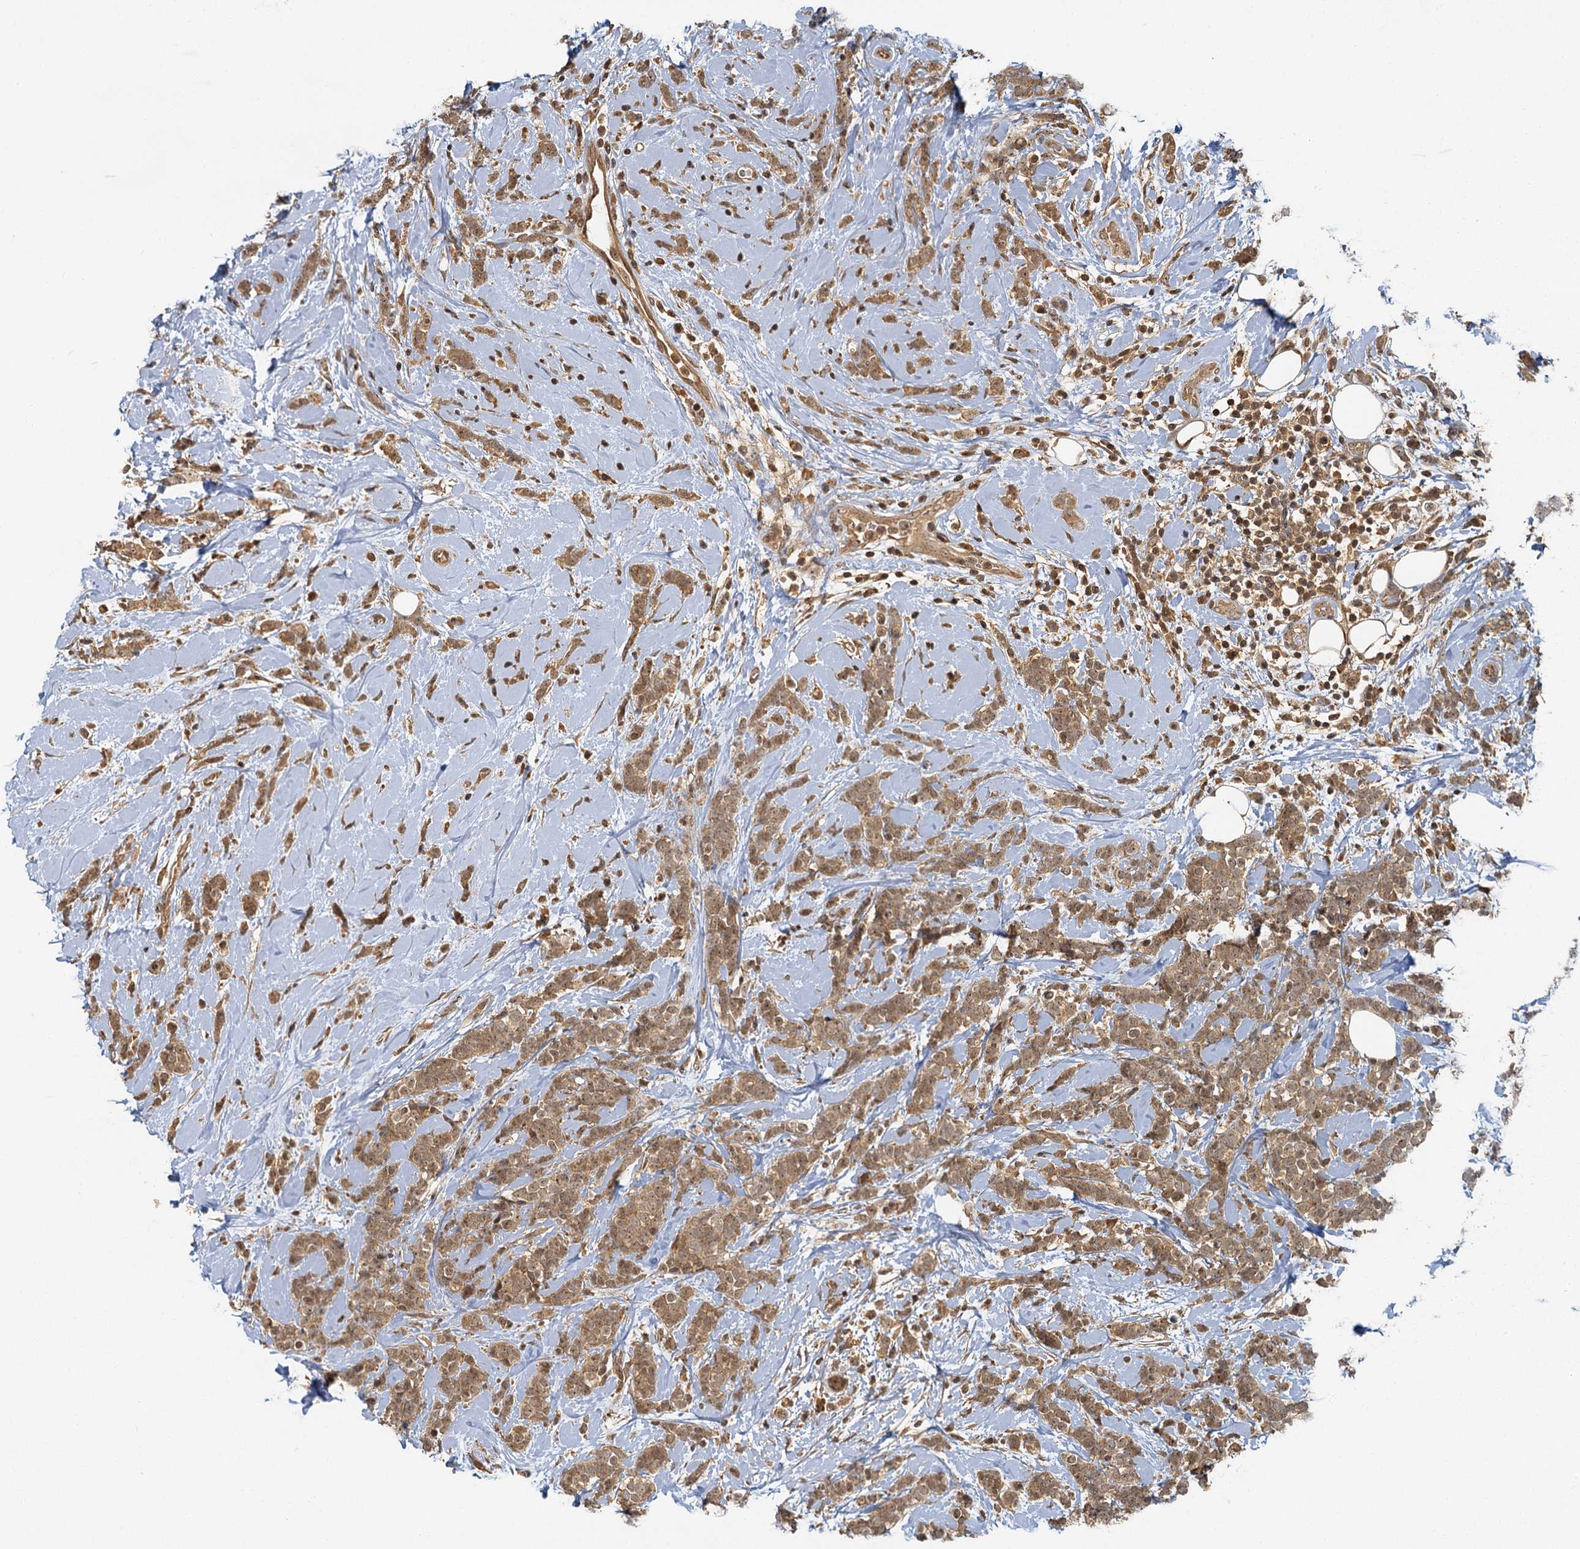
{"staining": {"intensity": "moderate", "quantity": ">75%", "location": "cytoplasmic/membranous,nuclear"}, "tissue": "breast cancer", "cell_type": "Tumor cells", "image_type": "cancer", "snomed": [{"axis": "morphology", "description": "Lobular carcinoma"}, {"axis": "topography", "description": "Breast"}], "caption": "This is a photomicrograph of immunohistochemistry staining of breast lobular carcinoma, which shows moderate expression in the cytoplasmic/membranous and nuclear of tumor cells.", "gene": "ZNF549", "patient": {"sex": "female", "age": 58}}